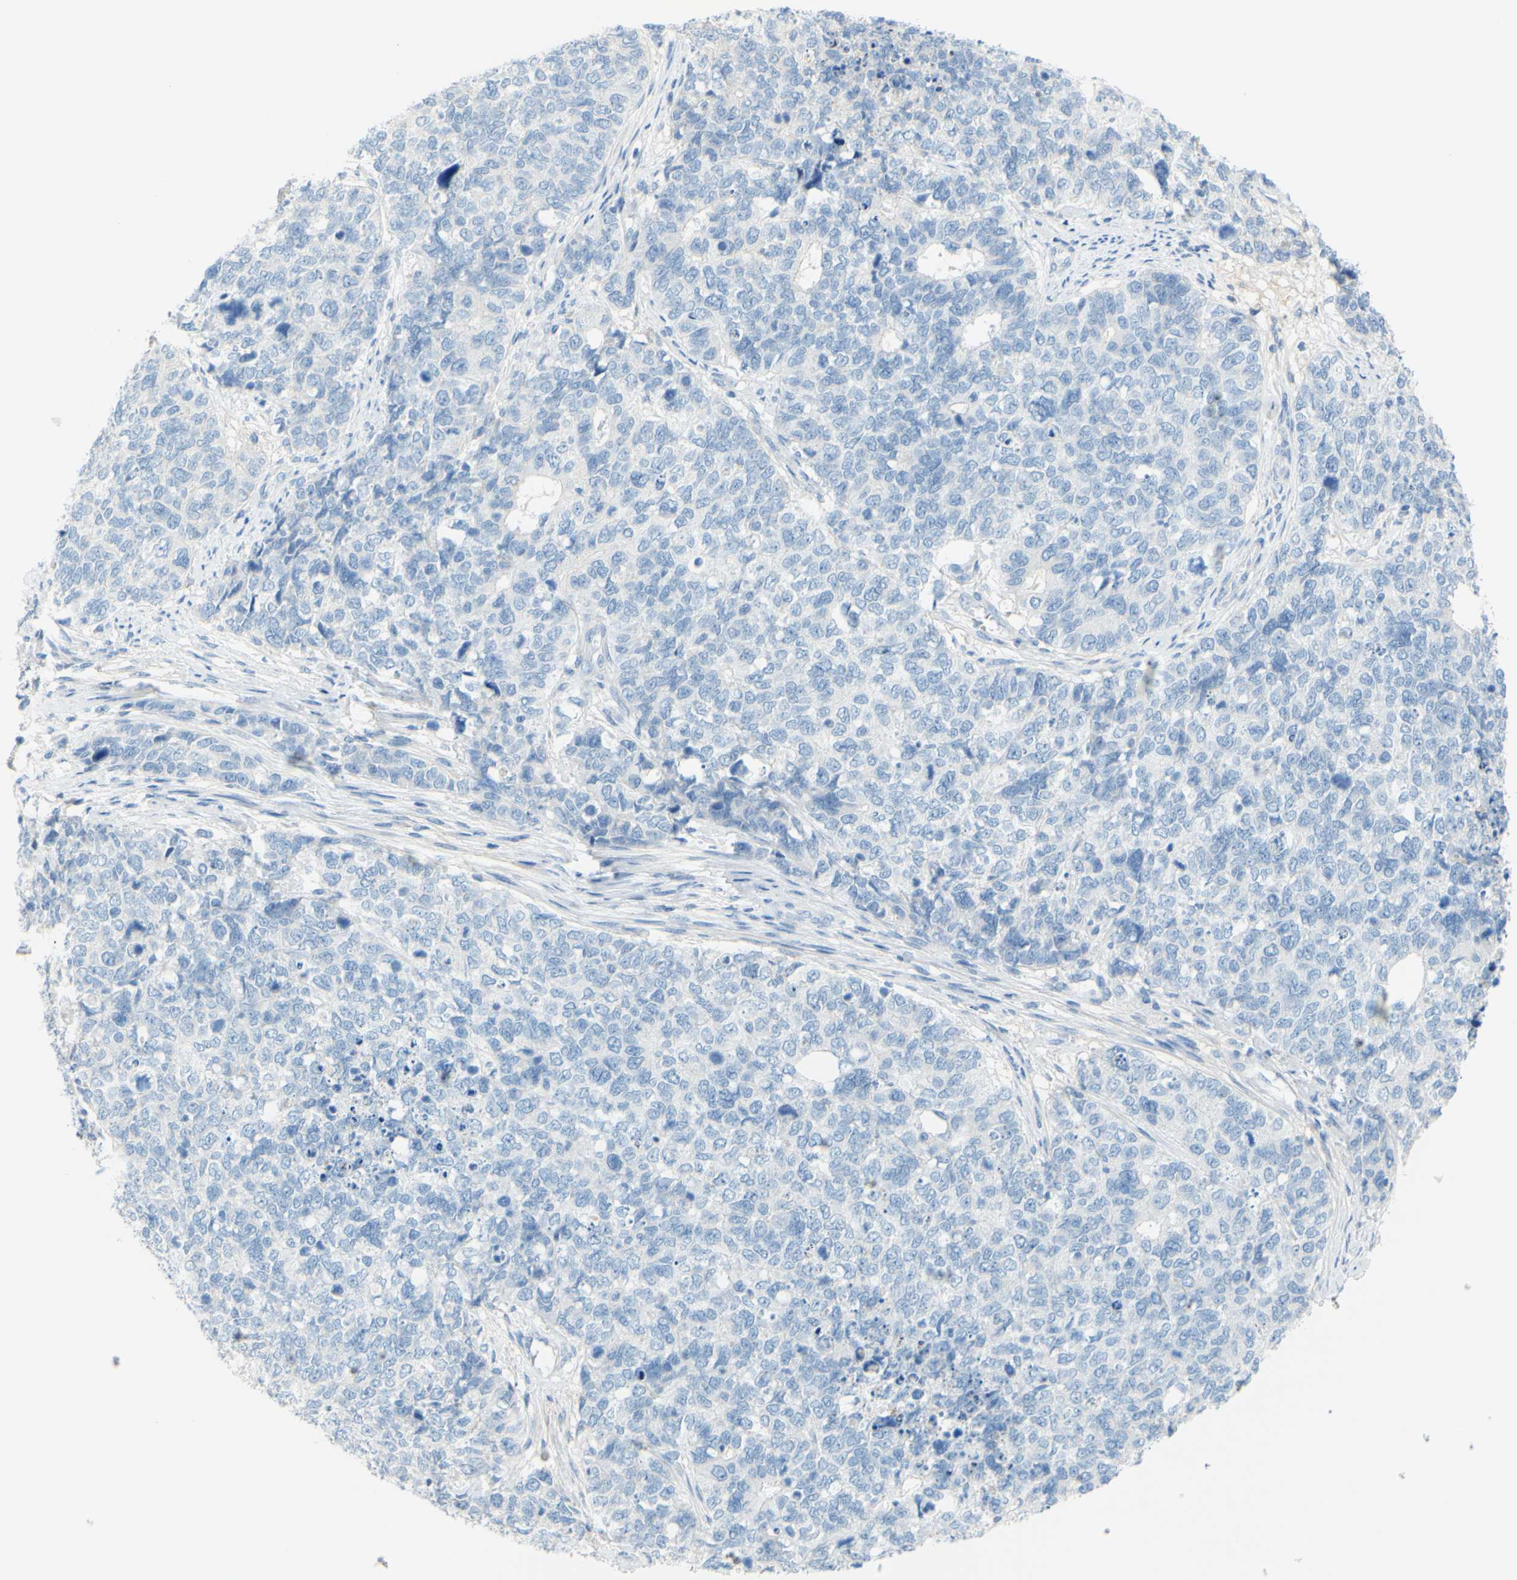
{"staining": {"intensity": "negative", "quantity": "none", "location": "none"}, "tissue": "cervical cancer", "cell_type": "Tumor cells", "image_type": "cancer", "snomed": [{"axis": "morphology", "description": "Squamous cell carcinoma, NOS"}, {"axis": "topography", "description": "Cervix"}], "caption": "This is a image of immunohistochemistry (IHC) staining of cervical cancer, which shows no positivity in tumor cells.", "gene": "SLC1A2", "patient": {"sex": "female", "age": 63}}